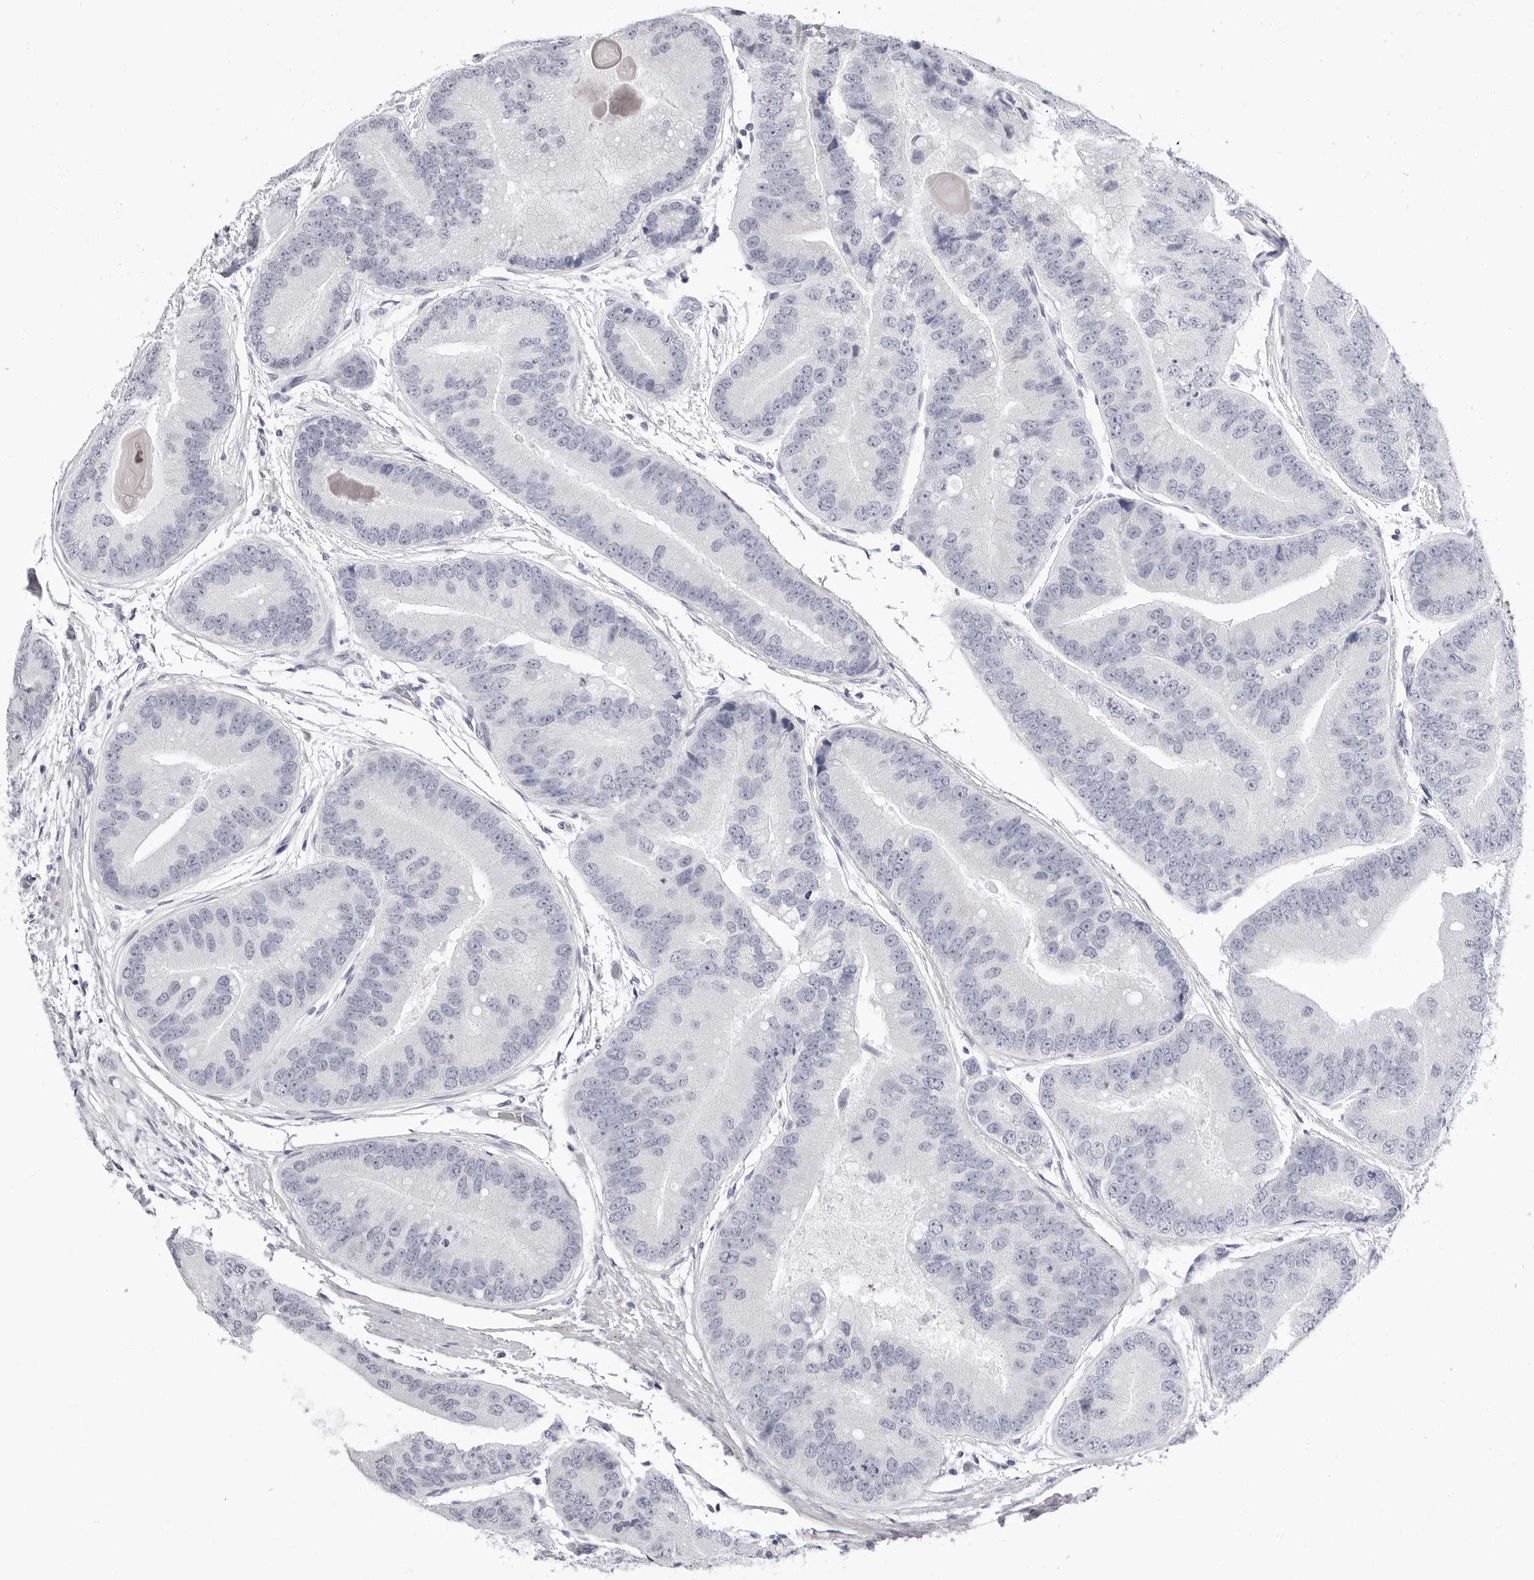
{"staining": {"intensity": "negative", "quantity": "none", "location": "none"}, "tissue": "prostate cancer", "cell_type": "Tumor cells", "image_type": "cancer", "snomed": [{"axis": "morphology", "description": "Adenocarcinoma, High grade"}, {"axis": "topography", "description": "Prostate"}], "caption": "Immunohistochemistry of human high-grade adenocarcinoma (prostate) shows no staining in tumor cells.", "gene": "ERICH3", "patient": {"sex": "male", "age": 70}}